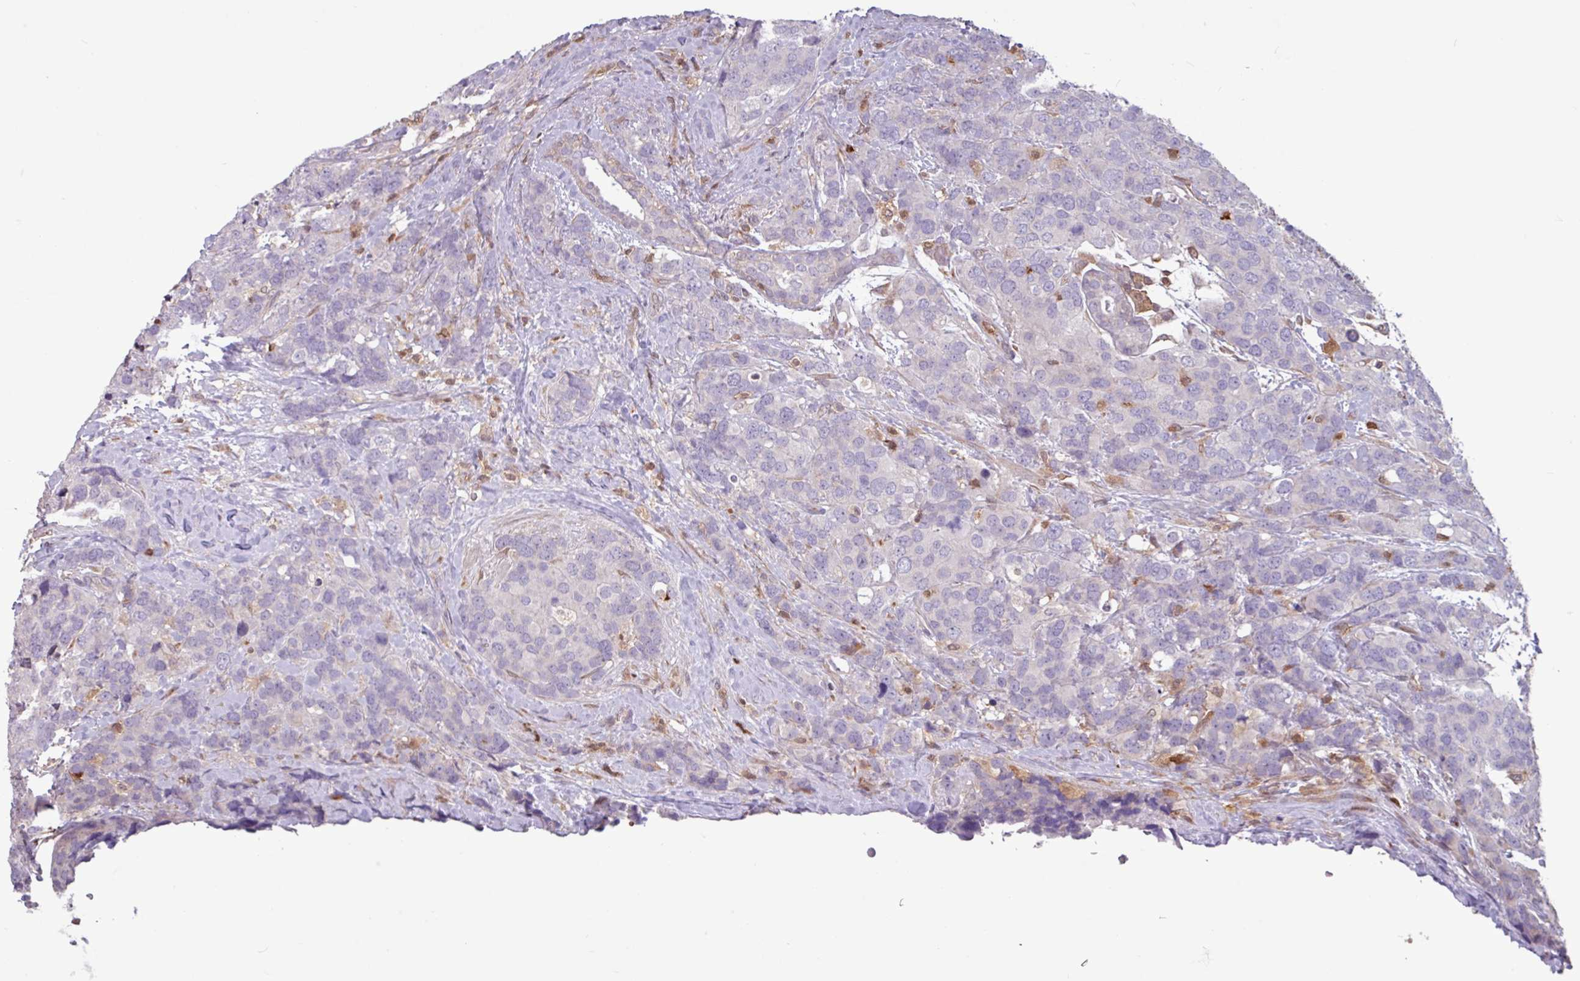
{"staining": {"intensity": "negative", "quantity": "none", "location": "none"}, "tissue": "breast cancer", "cell_type": "Tumor cells", "image_type": "cancer", "snomed": [{"axis": "morphology", "description": "Lobular carcinoma"}, {"axis": "topography", "description": "Breast"}], "caption": "Tumor cells are negative for brown protein staining in breast lobular carcinoma.", "gene": "SEC61G", "patient": {"sex": "female", "age": 59}}